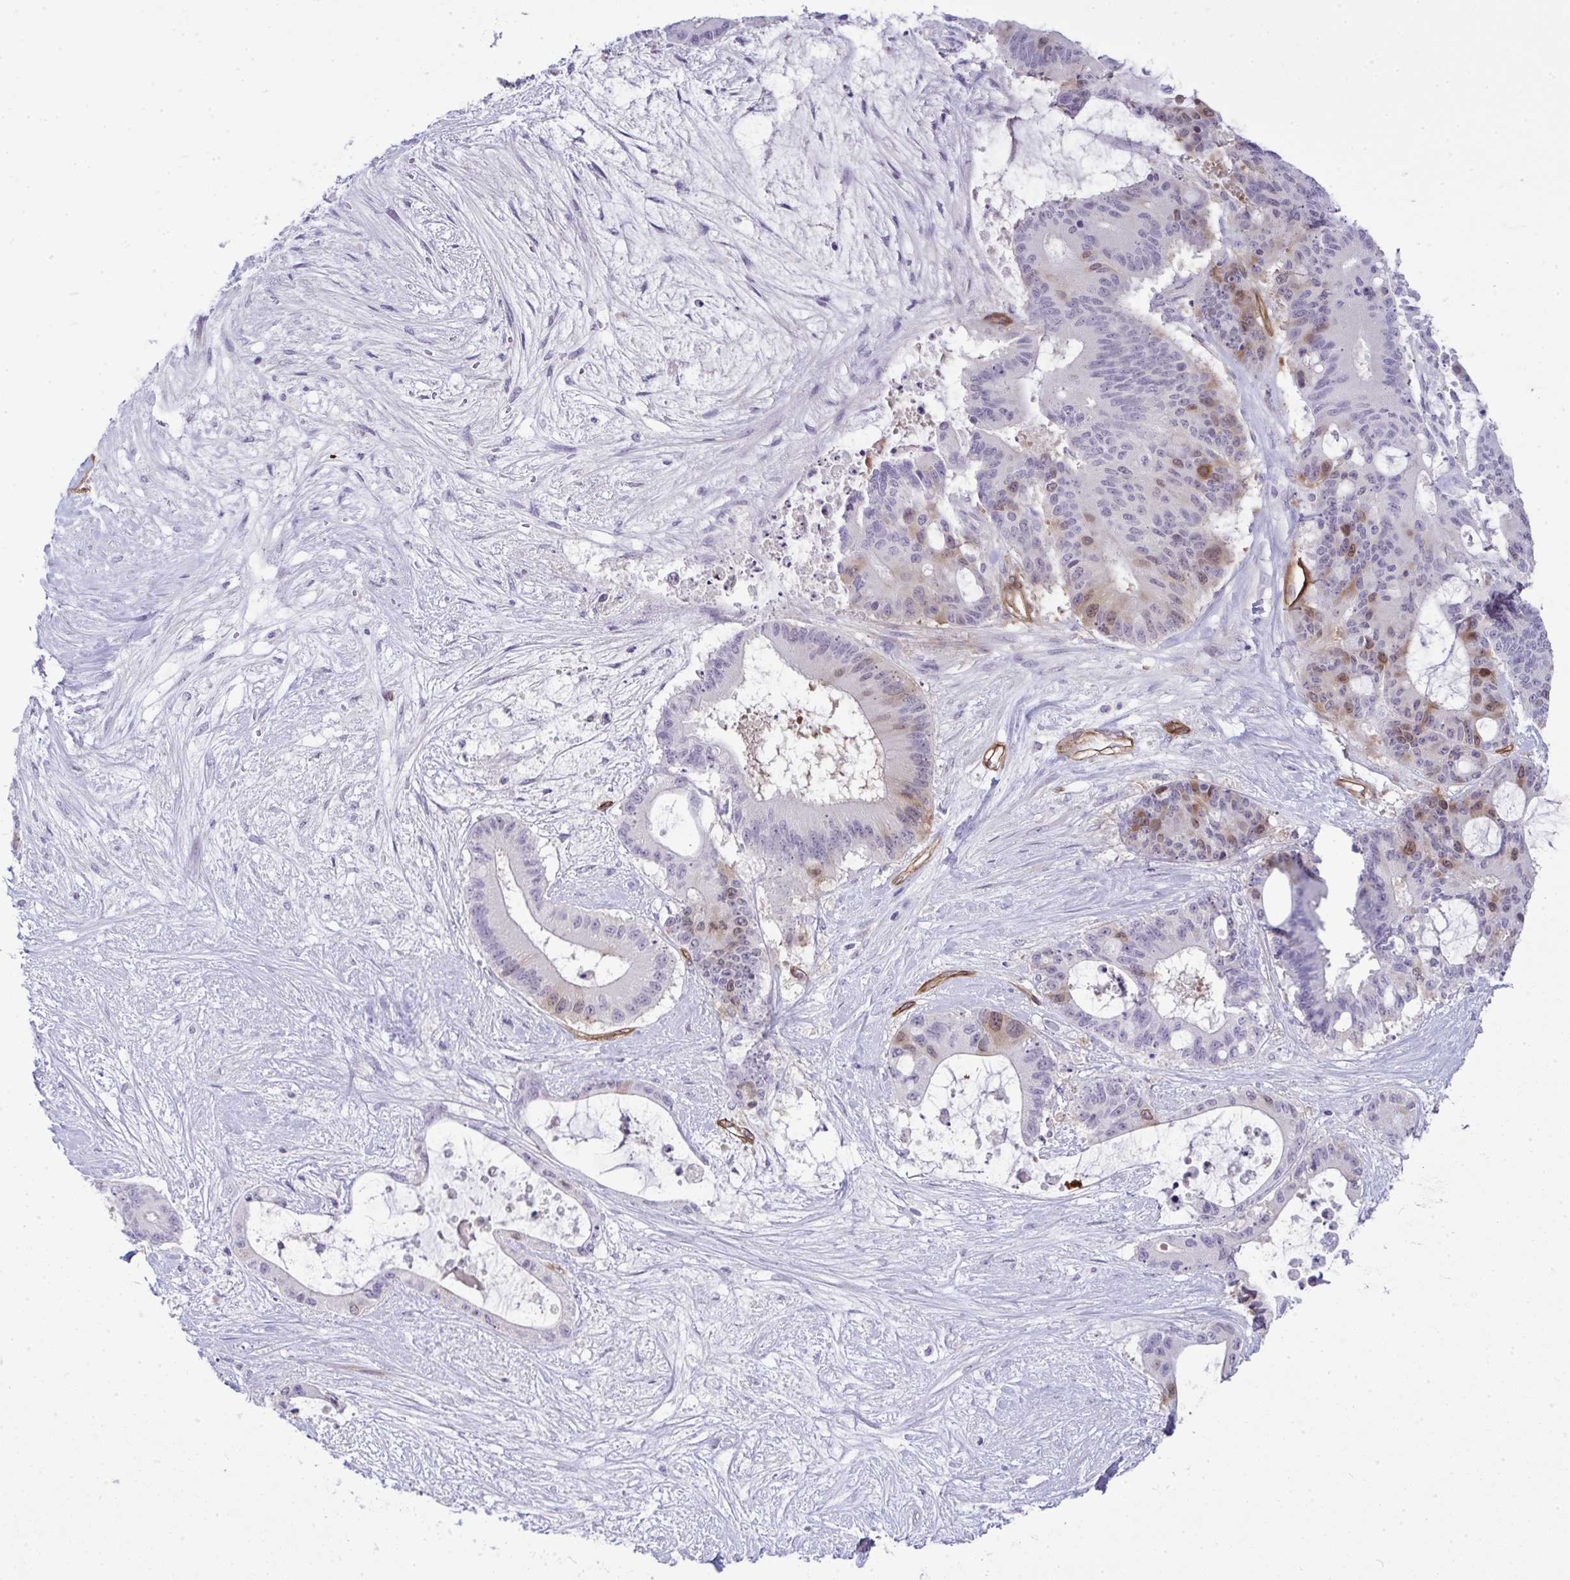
{"staining": {"intensity": "weak", "quantity": "<25%", "location": "cytoplasmic/membranous,nuclear"}, "tissue": "liver cancer", "cell_type": "Tumor cells", "image_type": "cancer", "snomed": [{"axis": "morphology", "description": "Normal tissue, NOS"}, {"axis": "morphology", "description": "Cholangiocarcinoma"}, {"axis": "topography", "description": "Liver"}, {"axis": "topography", "description": "Peripheral nerve tissue"}], "caption": "Micrograph shows no significant protein expression in tumor cells of liver cholangiocarcinoma.", "gene": "UBE2S", "patient": {"sex": "female", "age": 73}}